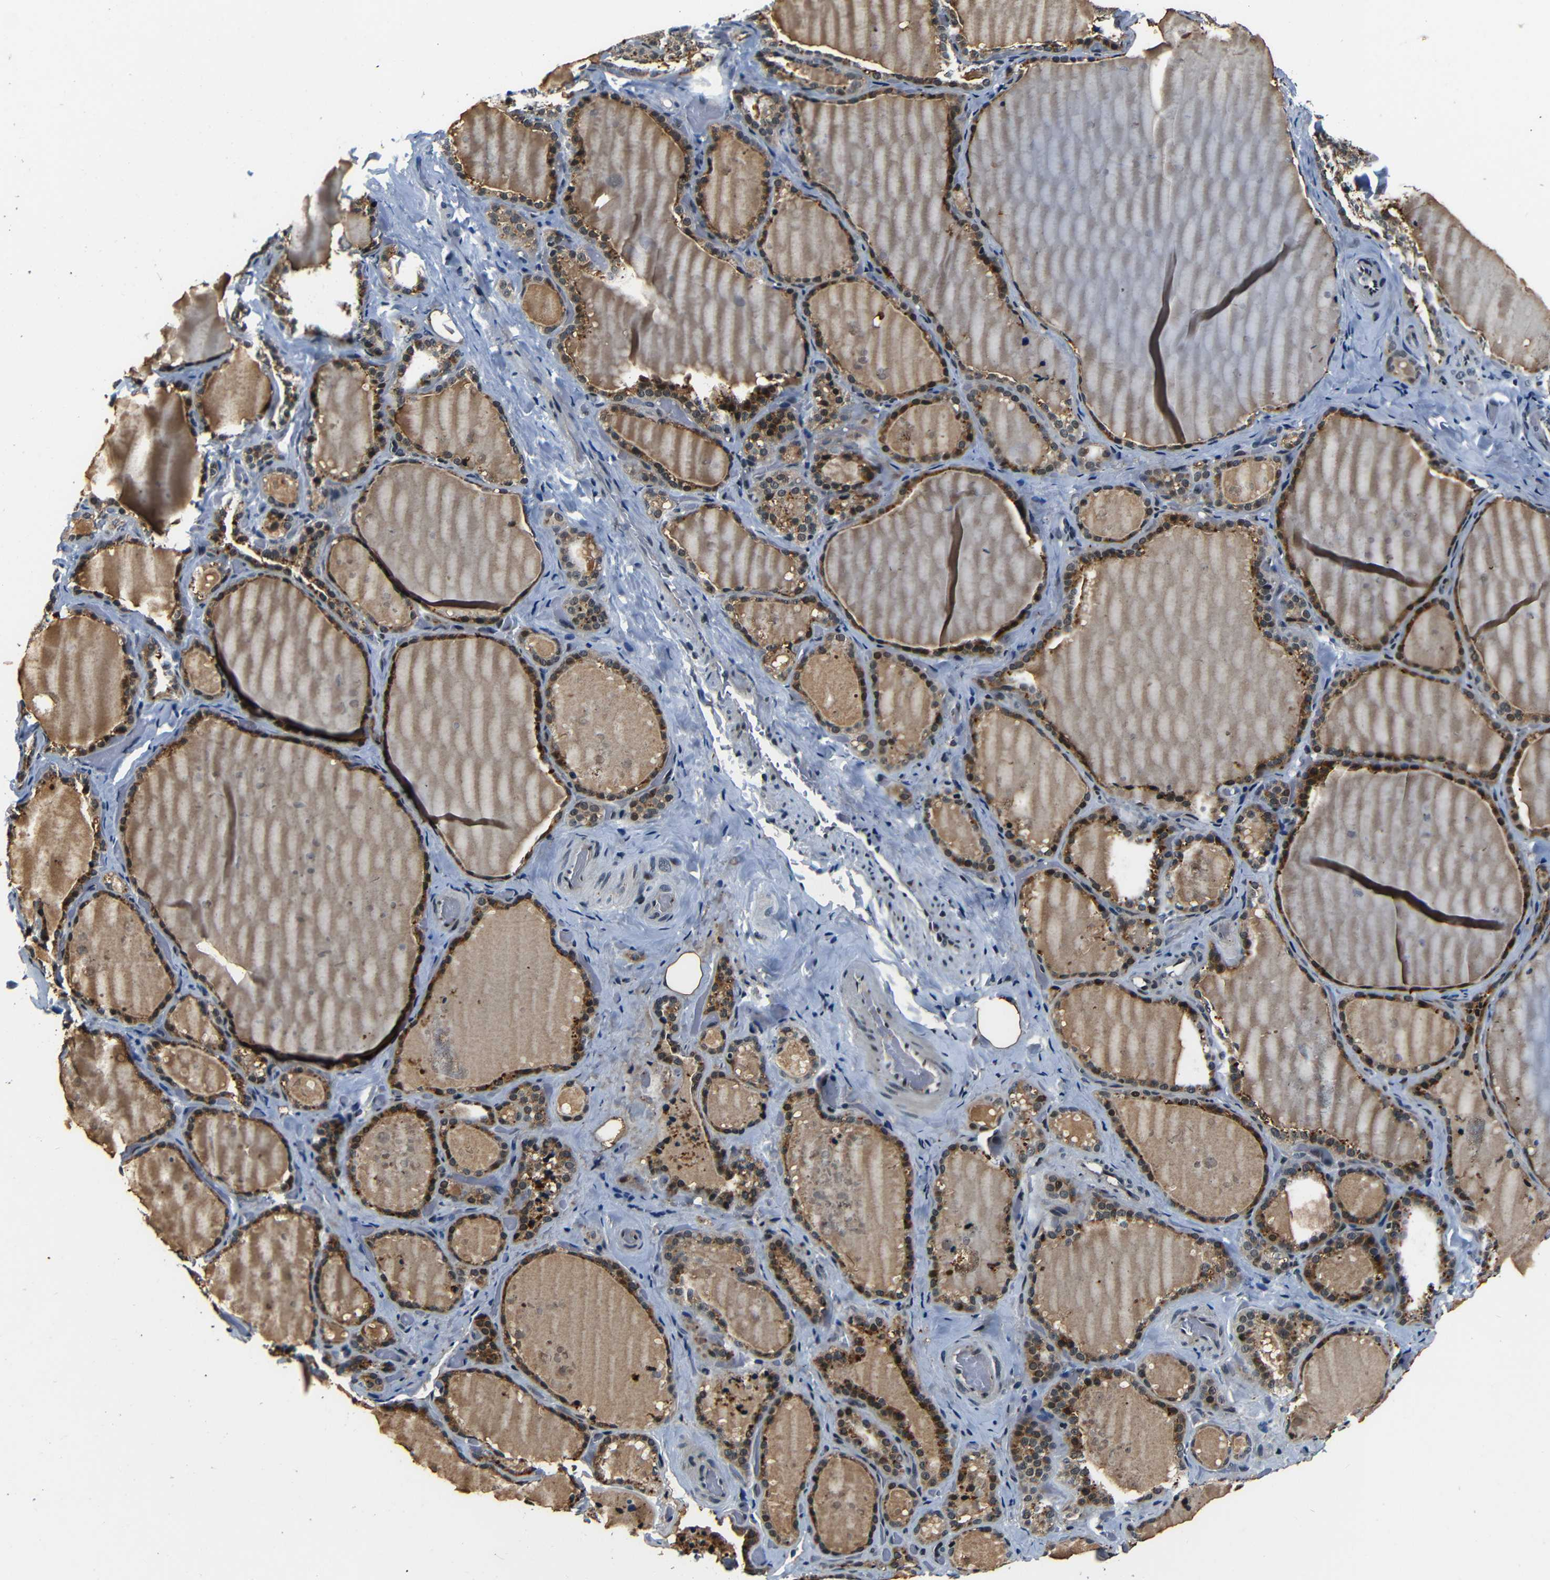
{"staining": {"intensity": "moderate", "quantity": ">75%", "location": "cytoplasmic/membranous,nuclear"}, "tissue": "thyroid gland", "cell_type": "Glandular cells", "image_type": "normal", "snomed": [{"axis": "morphology", "description": "Normal tissue, NOS"}, {"axis": "topography", "description": "Thyroid gland"}], "caption": "This histopathology image exhibits IHC staining of benign human thyroid gland, with medium moderate cytoplasmic/membranous,nuclear expression in about >75% of glandular cells.", "gene": "FOXD4L1", "patient": {"sex": "female", "age": 44}}